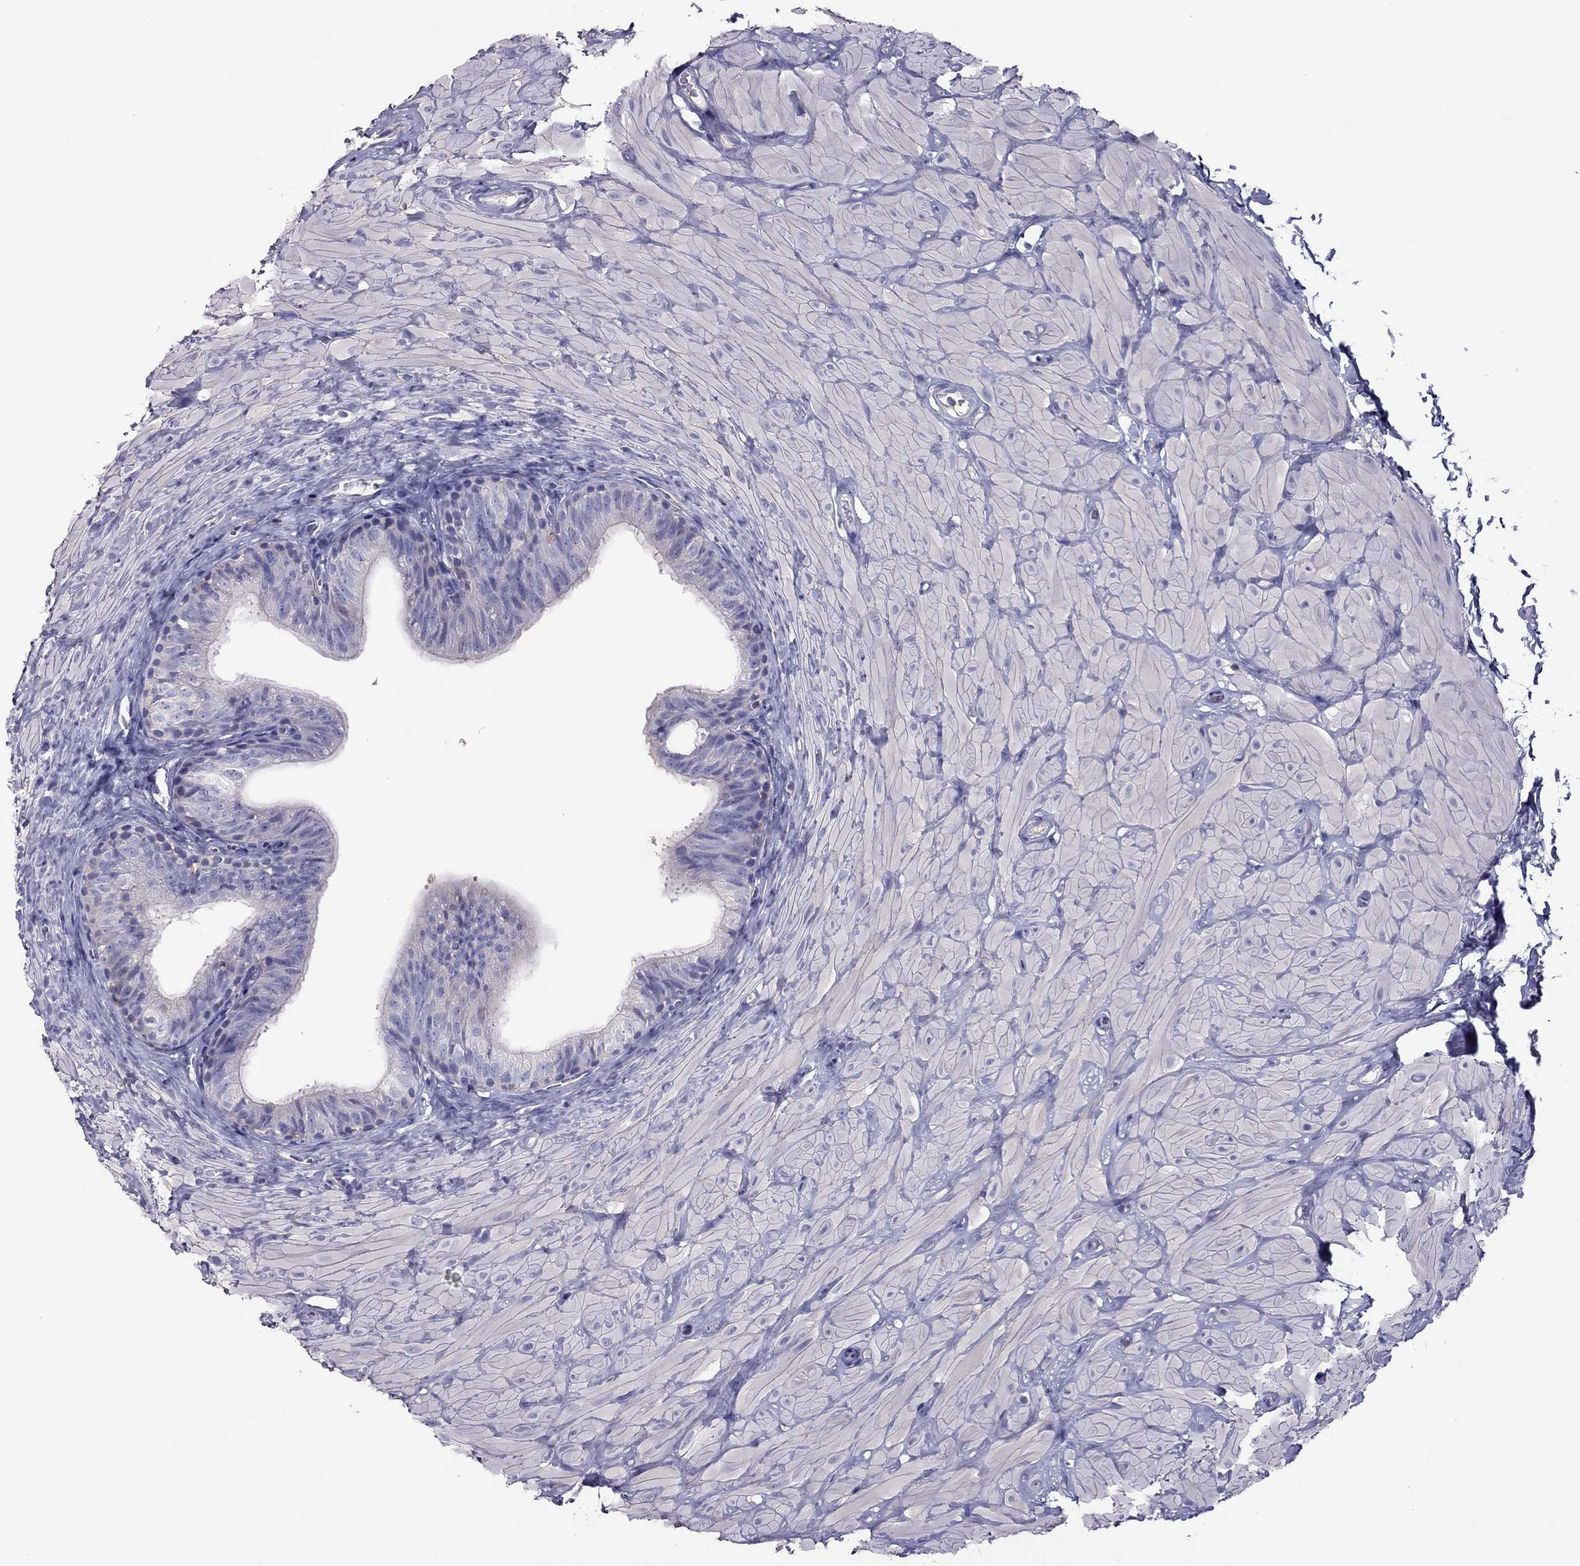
{"staining": {"intensity": "negative", "quantity": "none", "location": "none"}, "tissue": "epididymis", "cell_type": "Glandular cells", "image_type": "normal", "snomed": [{"axis": "morphology", "description": "Normal tissue, NOS"}, {"axis": "topography", "description": "Epididymis"}, {"axis": "topography", "description": "Vas deferens"}], "caption": "DAB immunohistochemical staining of unremarkable human epididymis exhibits no significant staining in glandular cells. (DAB immunohistochemistry visualized using brightfield microscopy, high magnification).", "gene": "TEX22", "patient": {"sex": "male", "age": 23}}